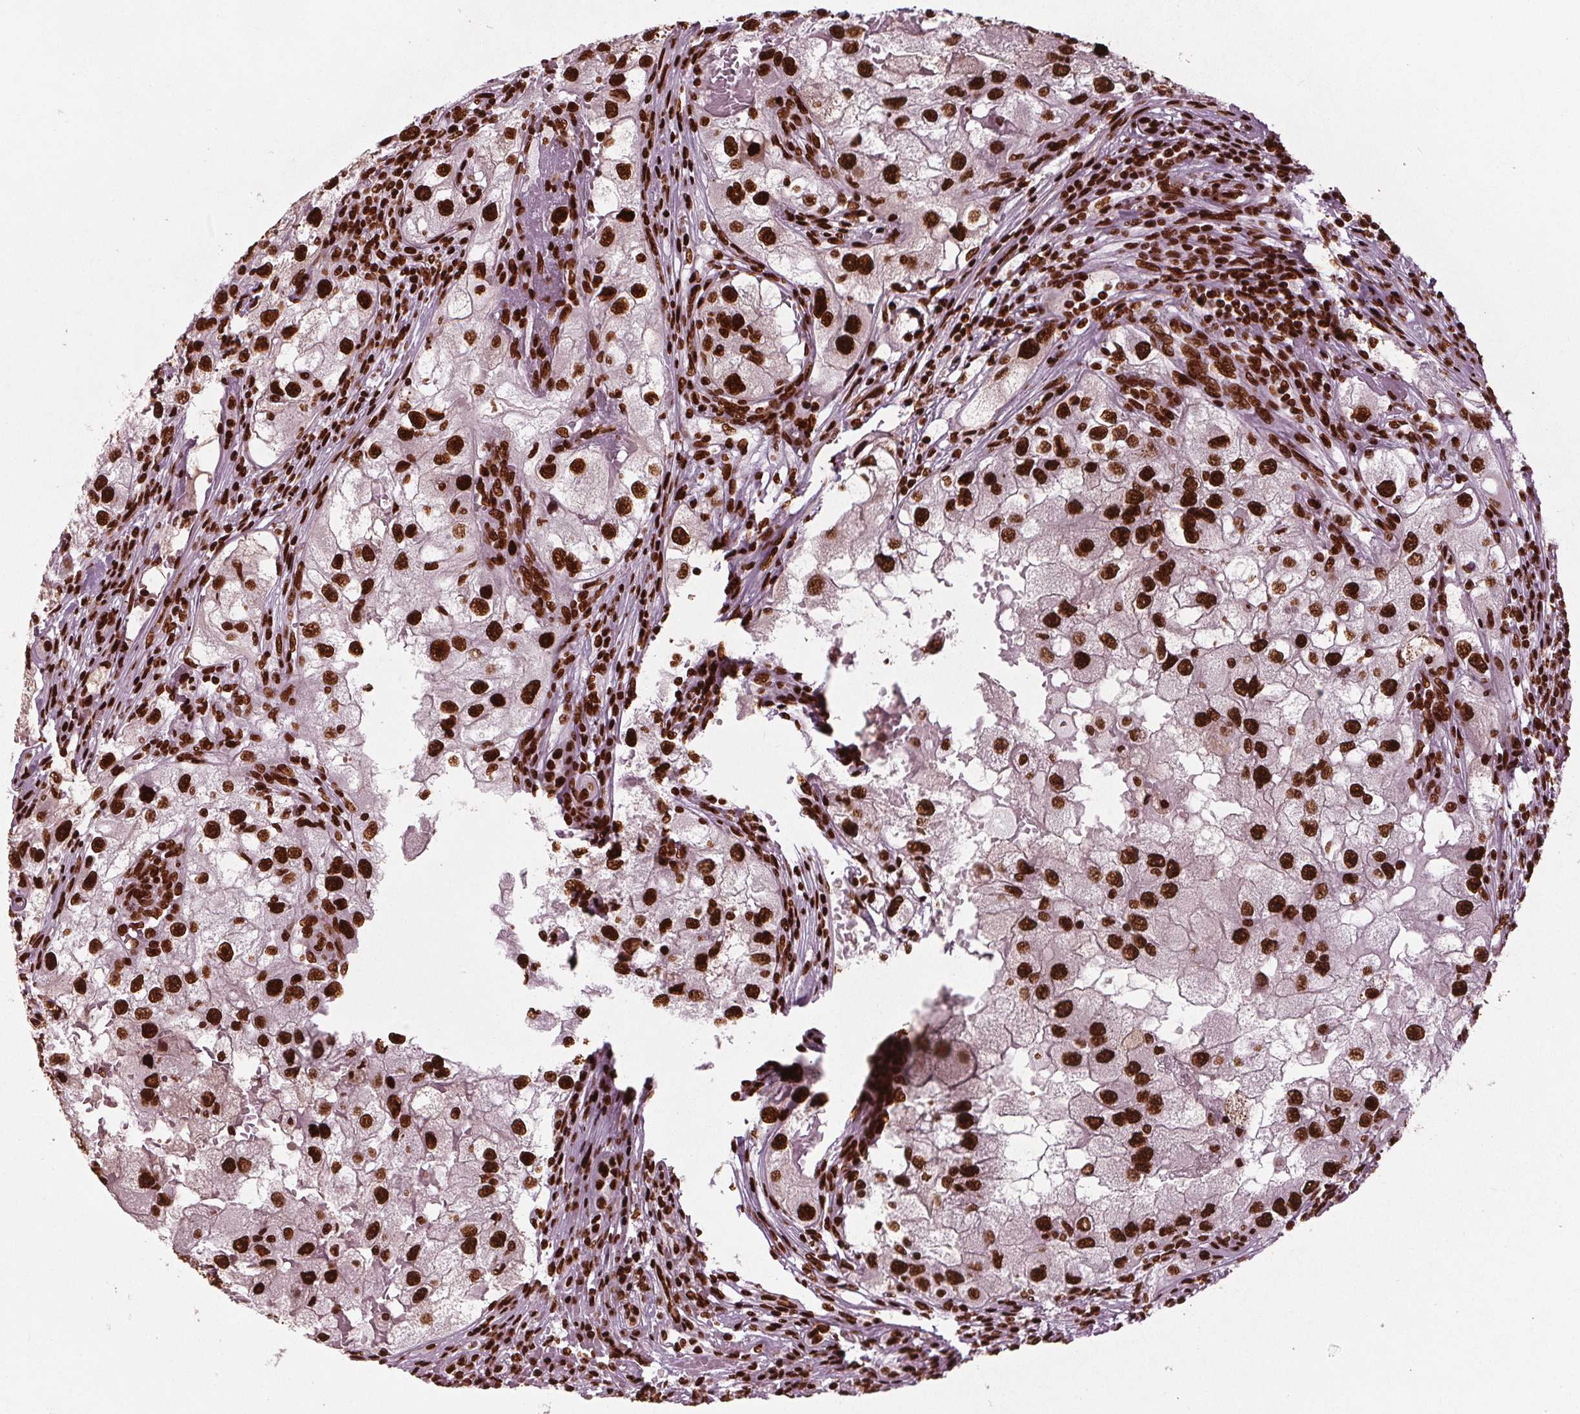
{"staining": {"intensity": "strong", "quantity": ">75%", "location": "nuclear"}, "tissue": "renal cancer", "cell_type": "Tumor cells", "image_type": "cancer", "snomed": [{"axis": "morphology", "description": "Adenocarcinoma, NOS"}, {"axis": "topography", "description": "Kidney"}], "caption": "Tumor cells reveal high levels of strong nuclear expression in approximately >75% of cells in human renal adenocarcinoma.", "gene": "BRD4", "patient": {"sex": "male", "age": 63}}